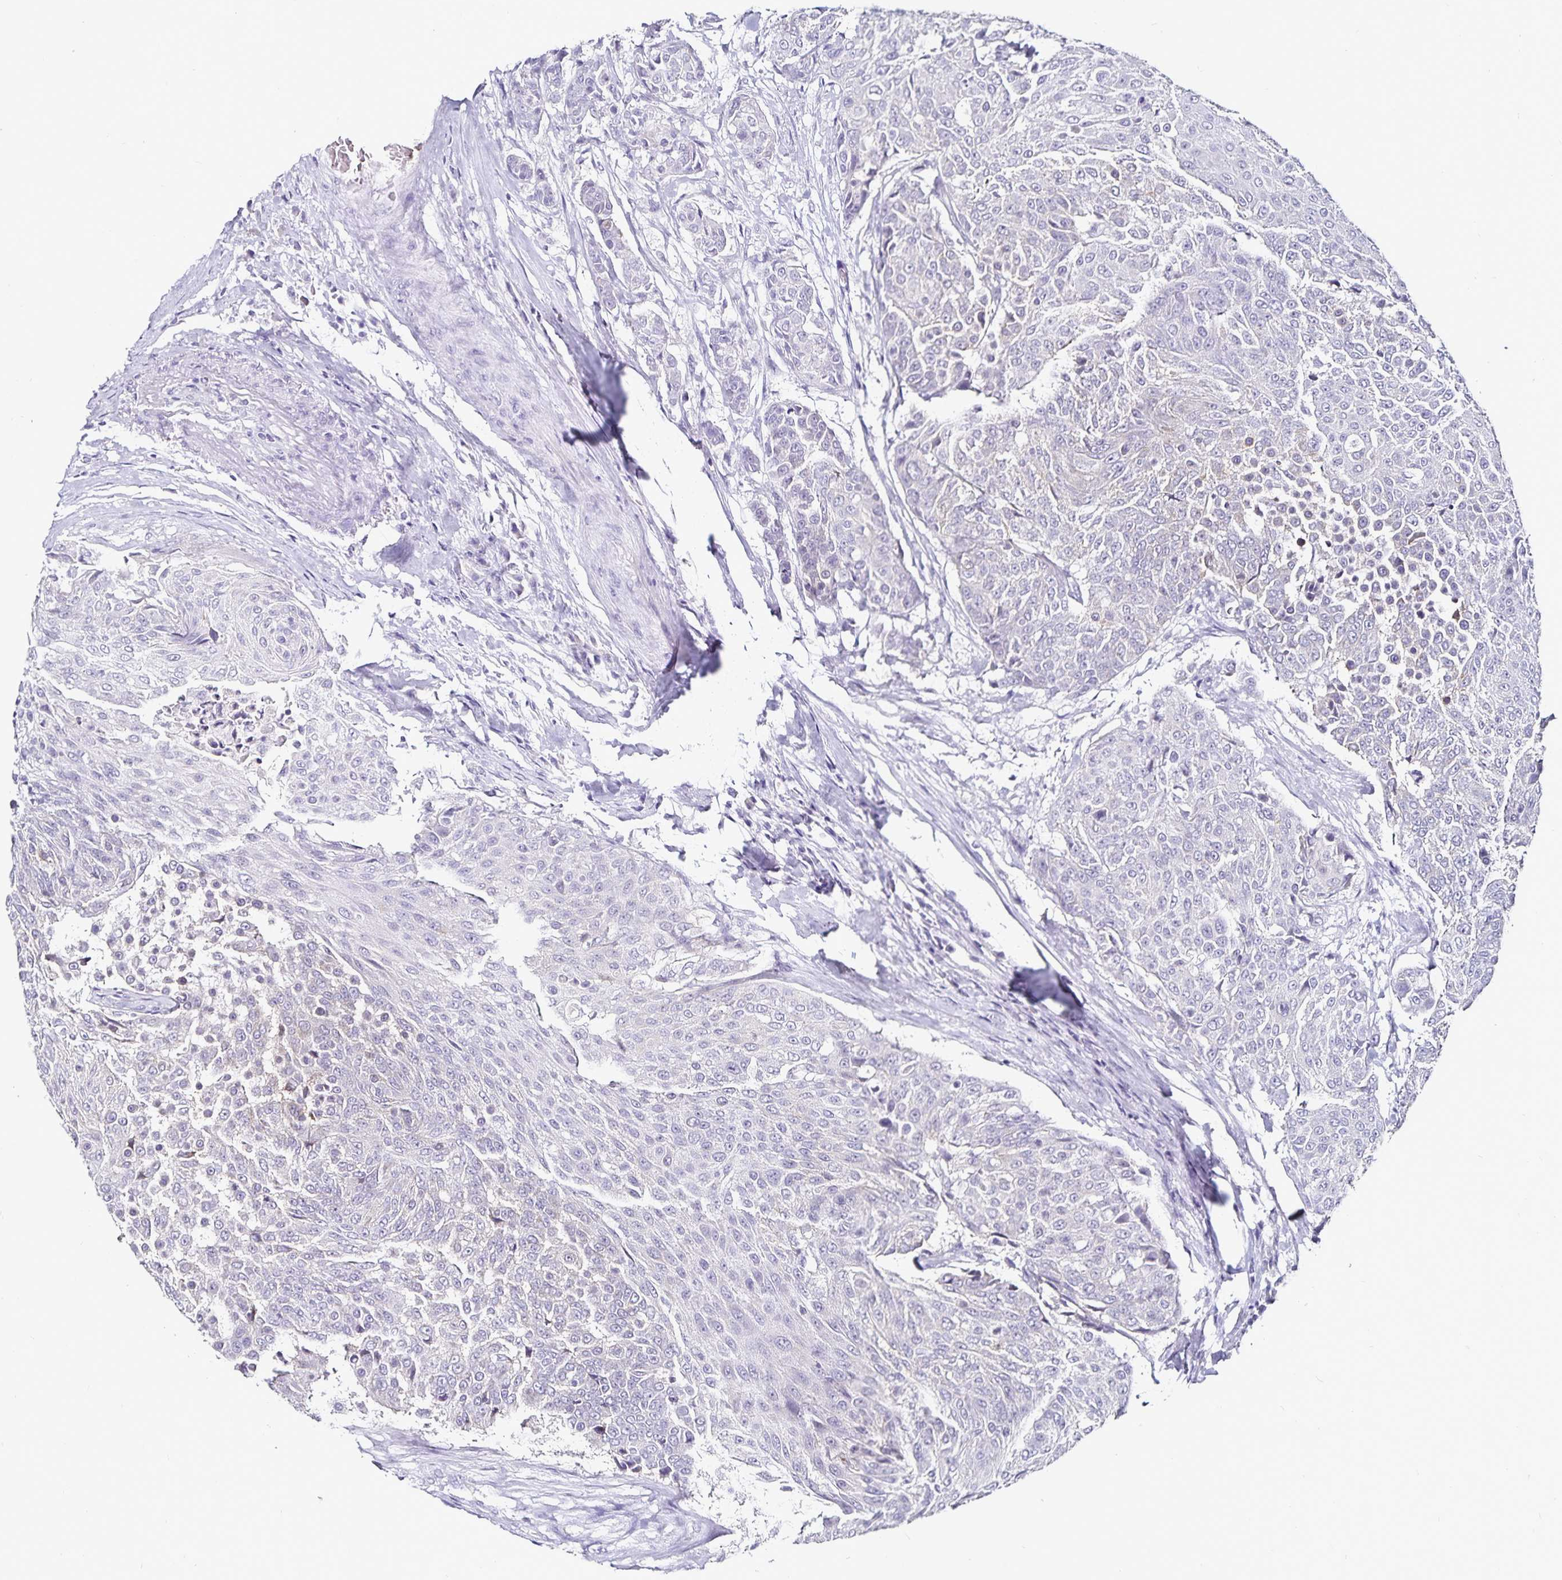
{"staining": {"intensity": "negative", "quantity": "none", "location": "none"}, "tissue": "urothelial cancer", "cell_type": "Tumor cells", "image_type": "cancer", "snomed": [{"axis": "morphology", "description": "Urothelial carcinoma, High grade"}, {"axis": "topography", "description": "Urinary bladder"}], "caption": "An image of human urothelial cancer is negative for staining in tumor cells.", "gene": "TSPAN7", "patient": {"sex": "female", "age": 63}}